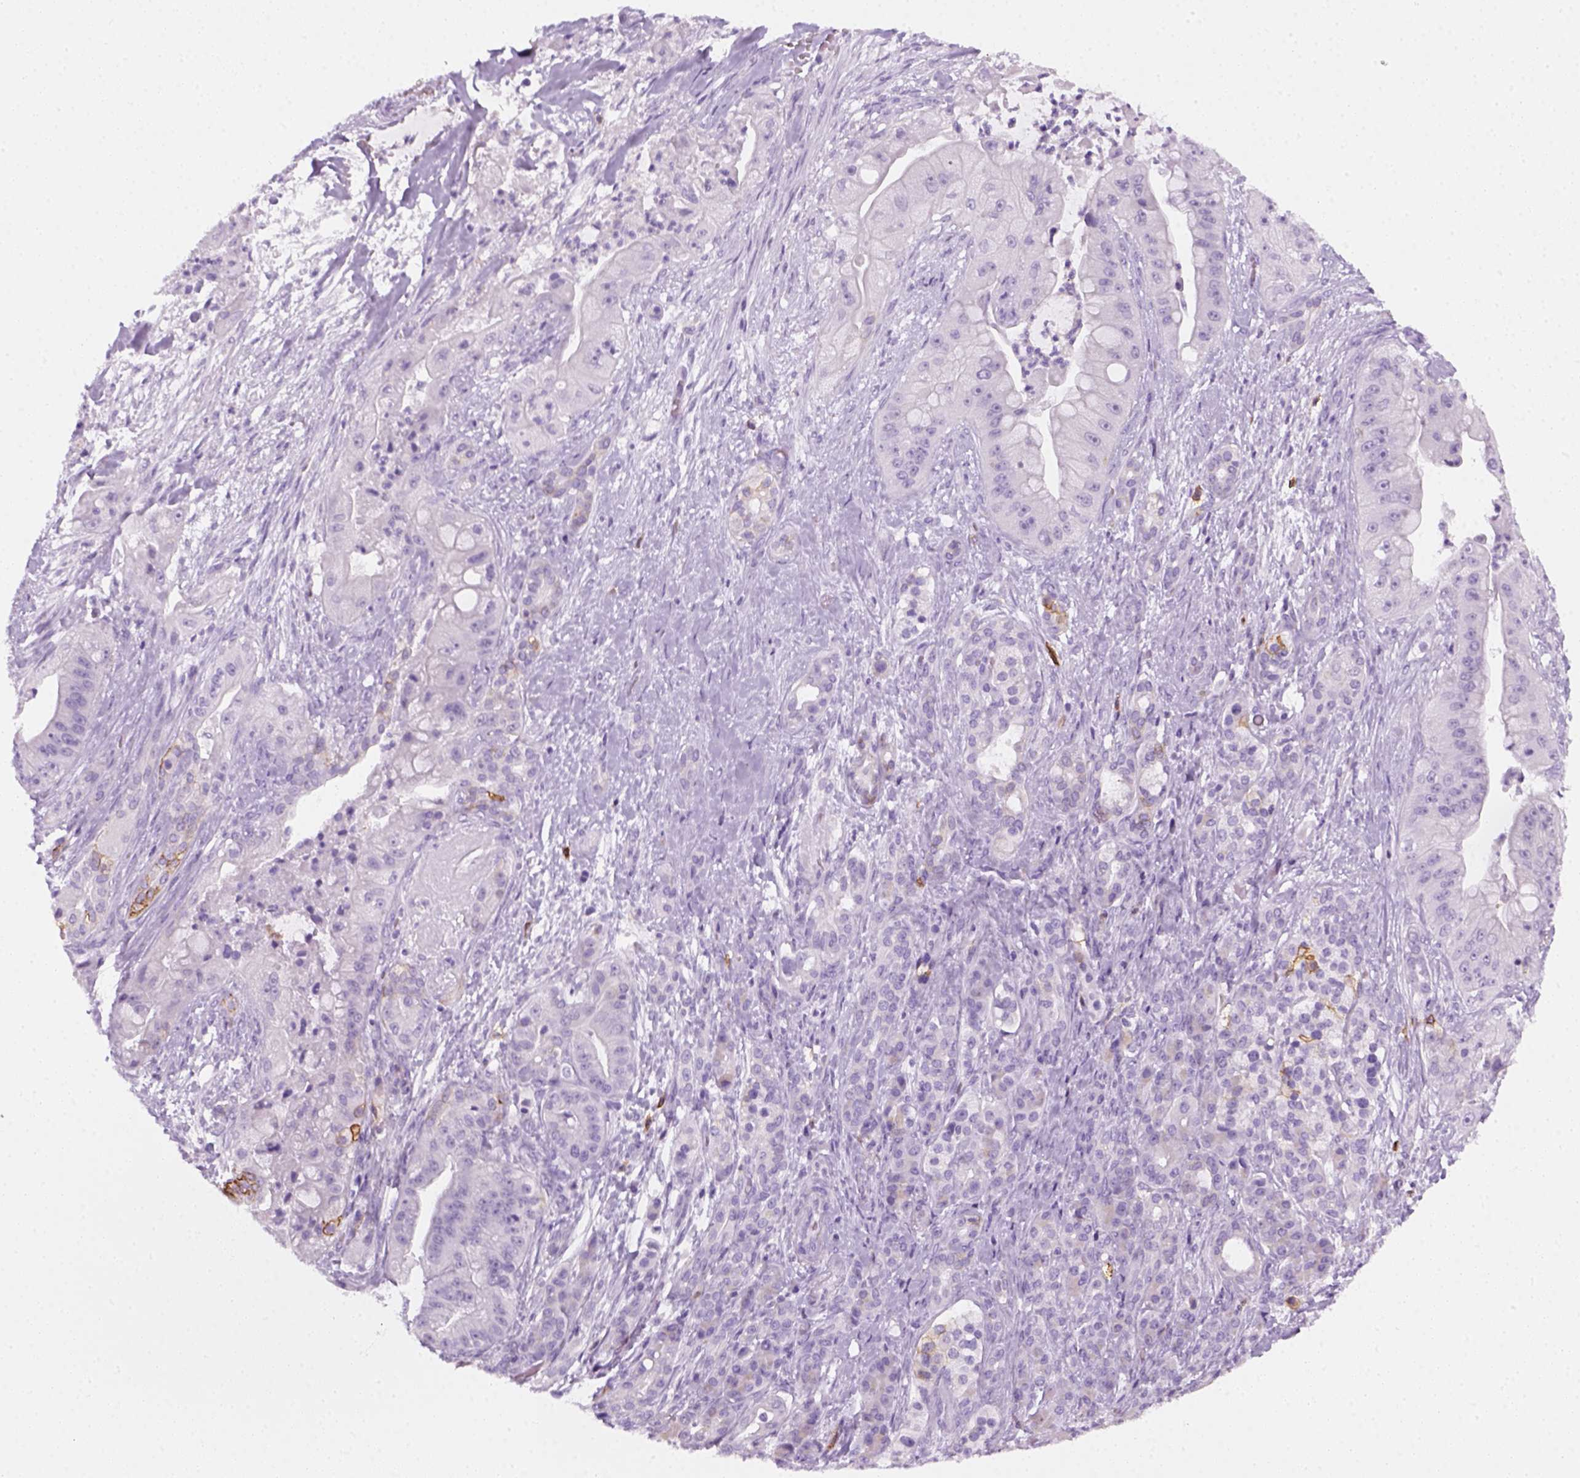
{"staining": {"intensity": "negative", "quantity": "none", "location": "none"}, "tissue": "pancreatic cancer", "cell_type": "Tumor cells", "image_type": "cancer", "snomed": [{"axis": "morphology", "description": "Normal tissue, NOS"}, {"axis": "morphology", "description": "Inflammation, NOS"}, {"axis": "morphology", "description": "Adenocarcinoma, NOS"}, {"axis": "topography", "description": "Pancreas"}], "caption": "IHC image of neoplastic tissue: pancreatic adenocarcinoma stained with DAB demonstrates no significant protein positivity in tumor cells. (Brightfield microscopy of DAB IHC at high magnification).", "gene": "AQP3", "patient": {"sex": "male", "age": 57}}